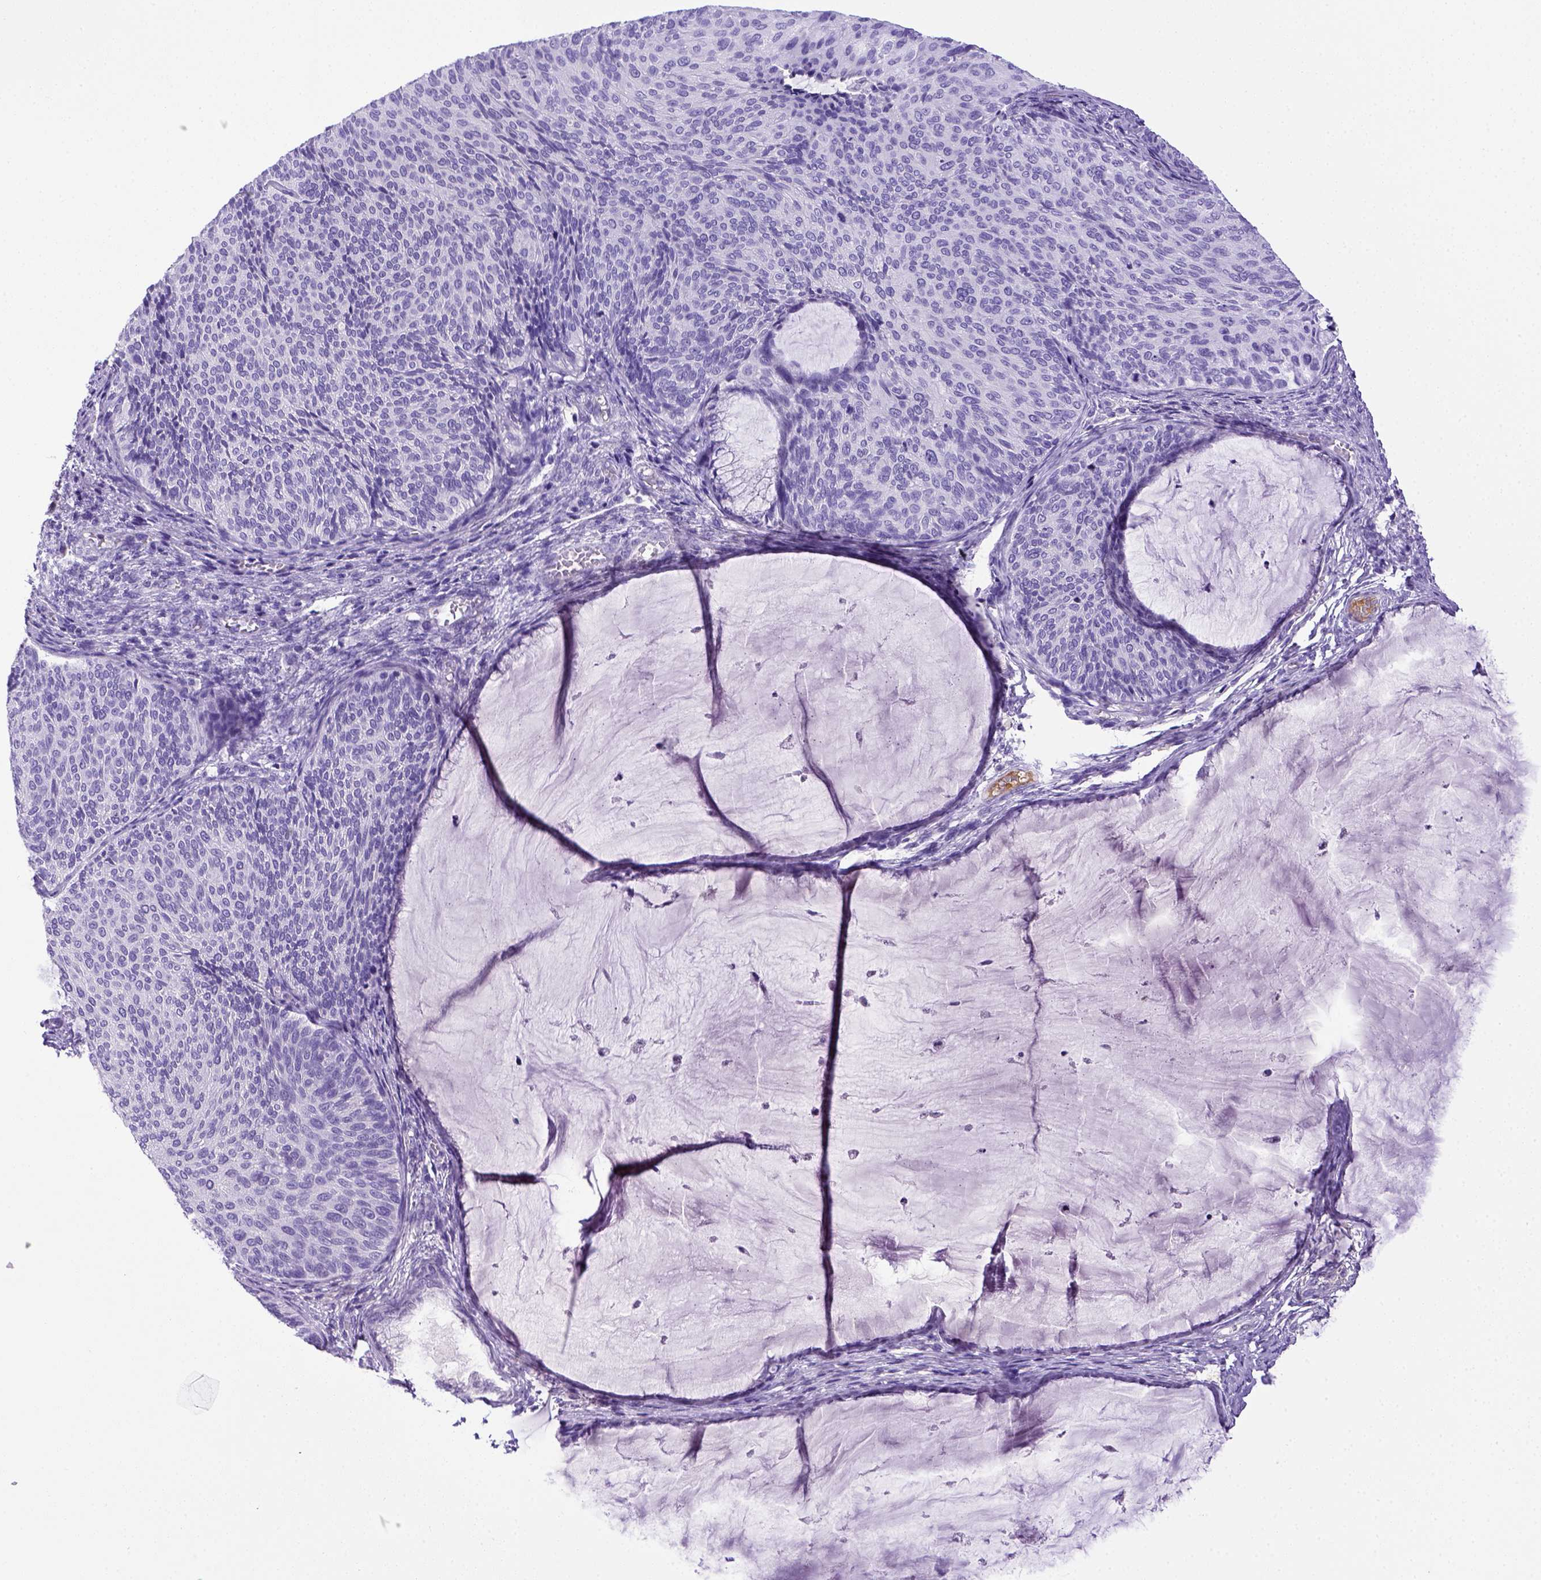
{"staining": {"intensity": "negative", "quantity": "none", "location": "none"}, "tissue": "cervical cancer", "cell_type": "Tumor cells", "image_type": "cancer", "snomed": [{"axis": "morphology", "description": "Squamous cell carcinoma, NOS"}, {"axis": "topography", "description": "Cervix"}], "caption": "The photomicrograph exhibits no staining of tumor cells in cervical cancer (squamous cell carcinoma).", "gene": "ITIH4", "patient": {"sex": "female", "age": 36}}